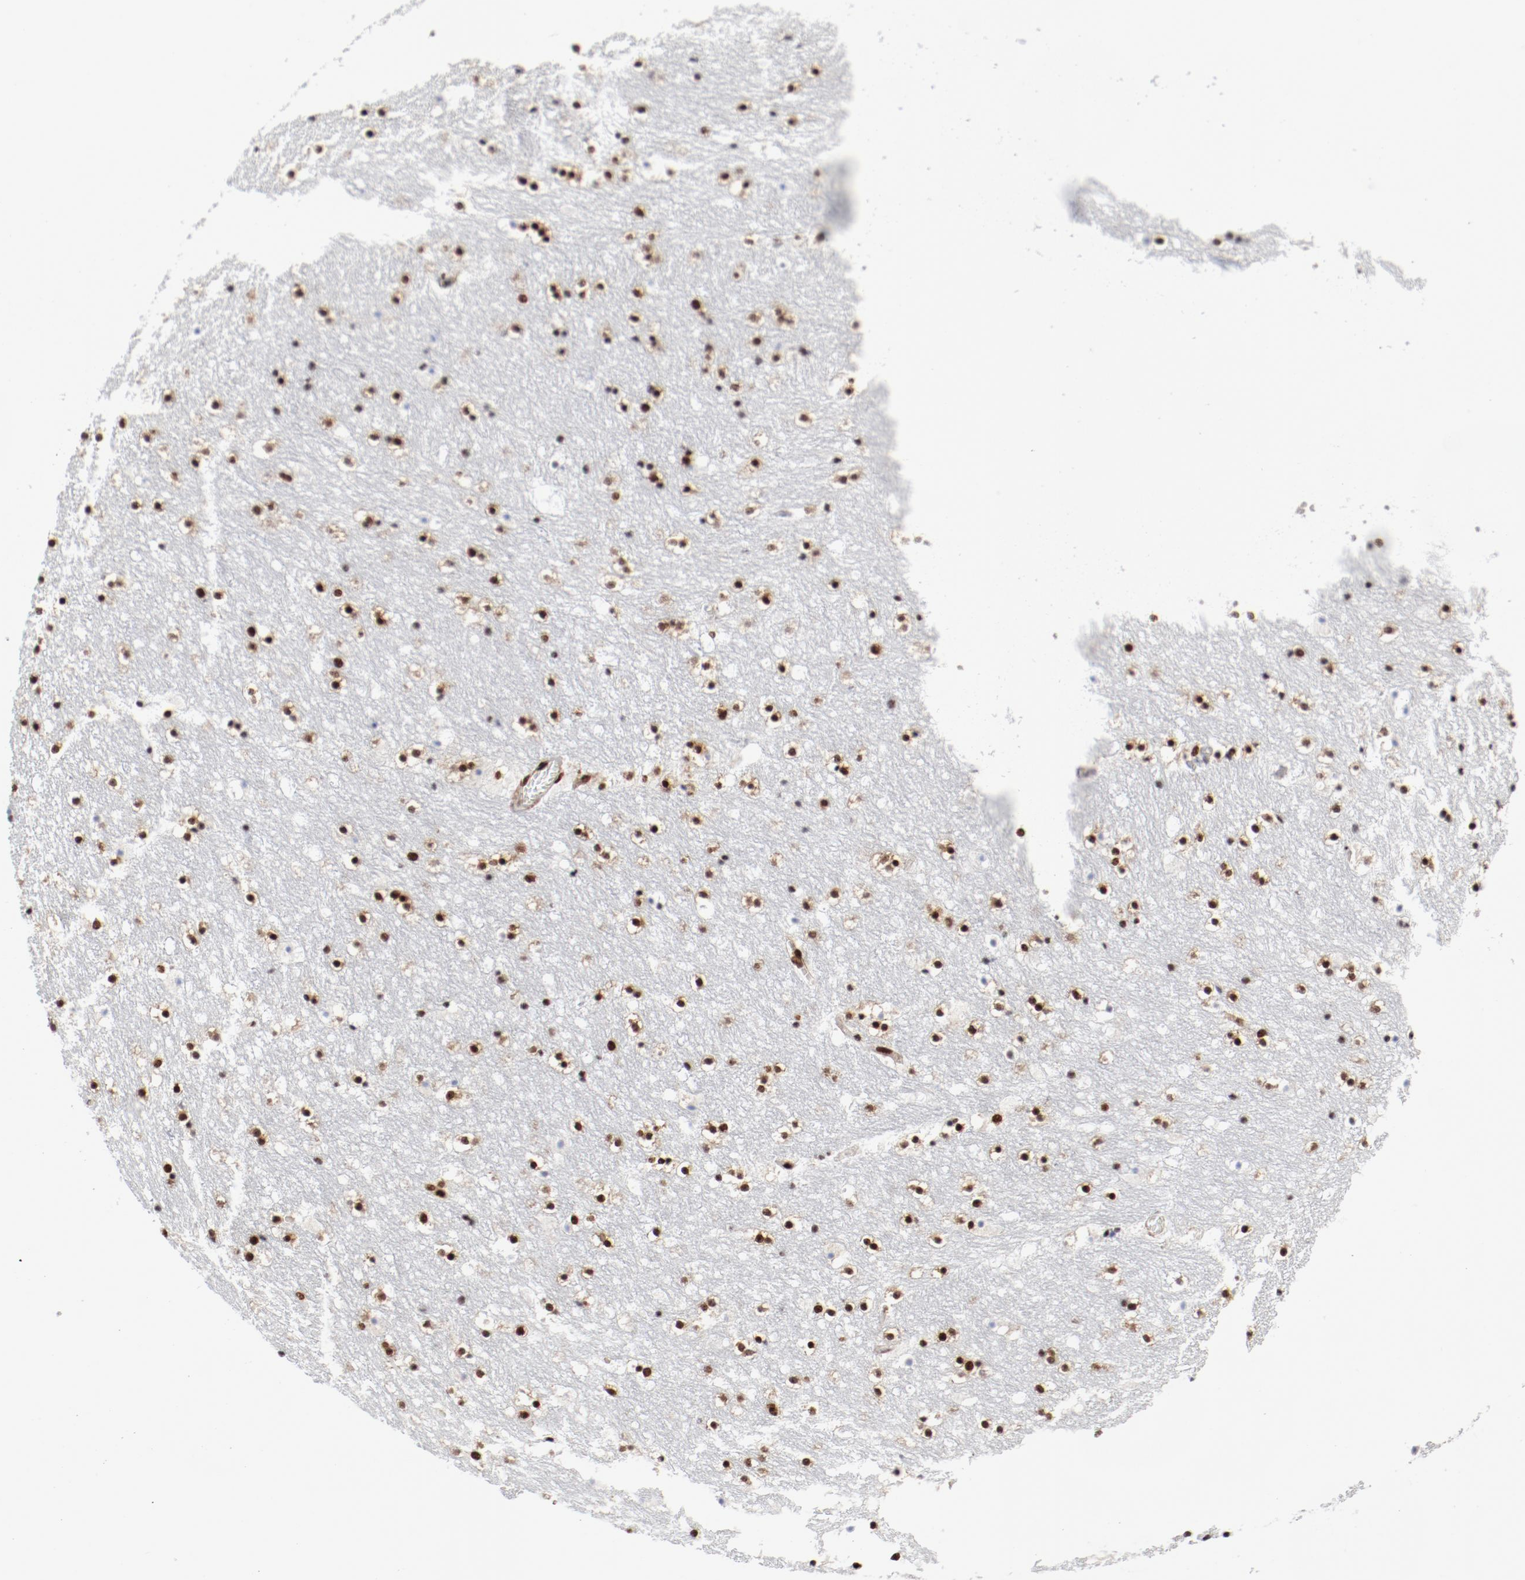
{"staining": {"intensity": "strong", "quantity": ">75%", "location": "nuclear"}, "tissue": "caudate", "cell_type": "Glial cells", "image_type": "normal", "snomed": [{"axis": "morphology", "description": "Normal tissue, NOS"}, {"axis": "topography", "description": "Lateral ventricle wall"}], "caption": "An immunohistochemistry (IHC) micrograph of unremarkable tissue is shown. Protein staining in brown highlights strong nuclear positivity in caudate within glial cells. (DAB (3,3'-diaminobenzidine) IHC with brightfield microscopy, high magnification).", "gene": "NFYB", "patient": {"sex": "male", "age": 45}}